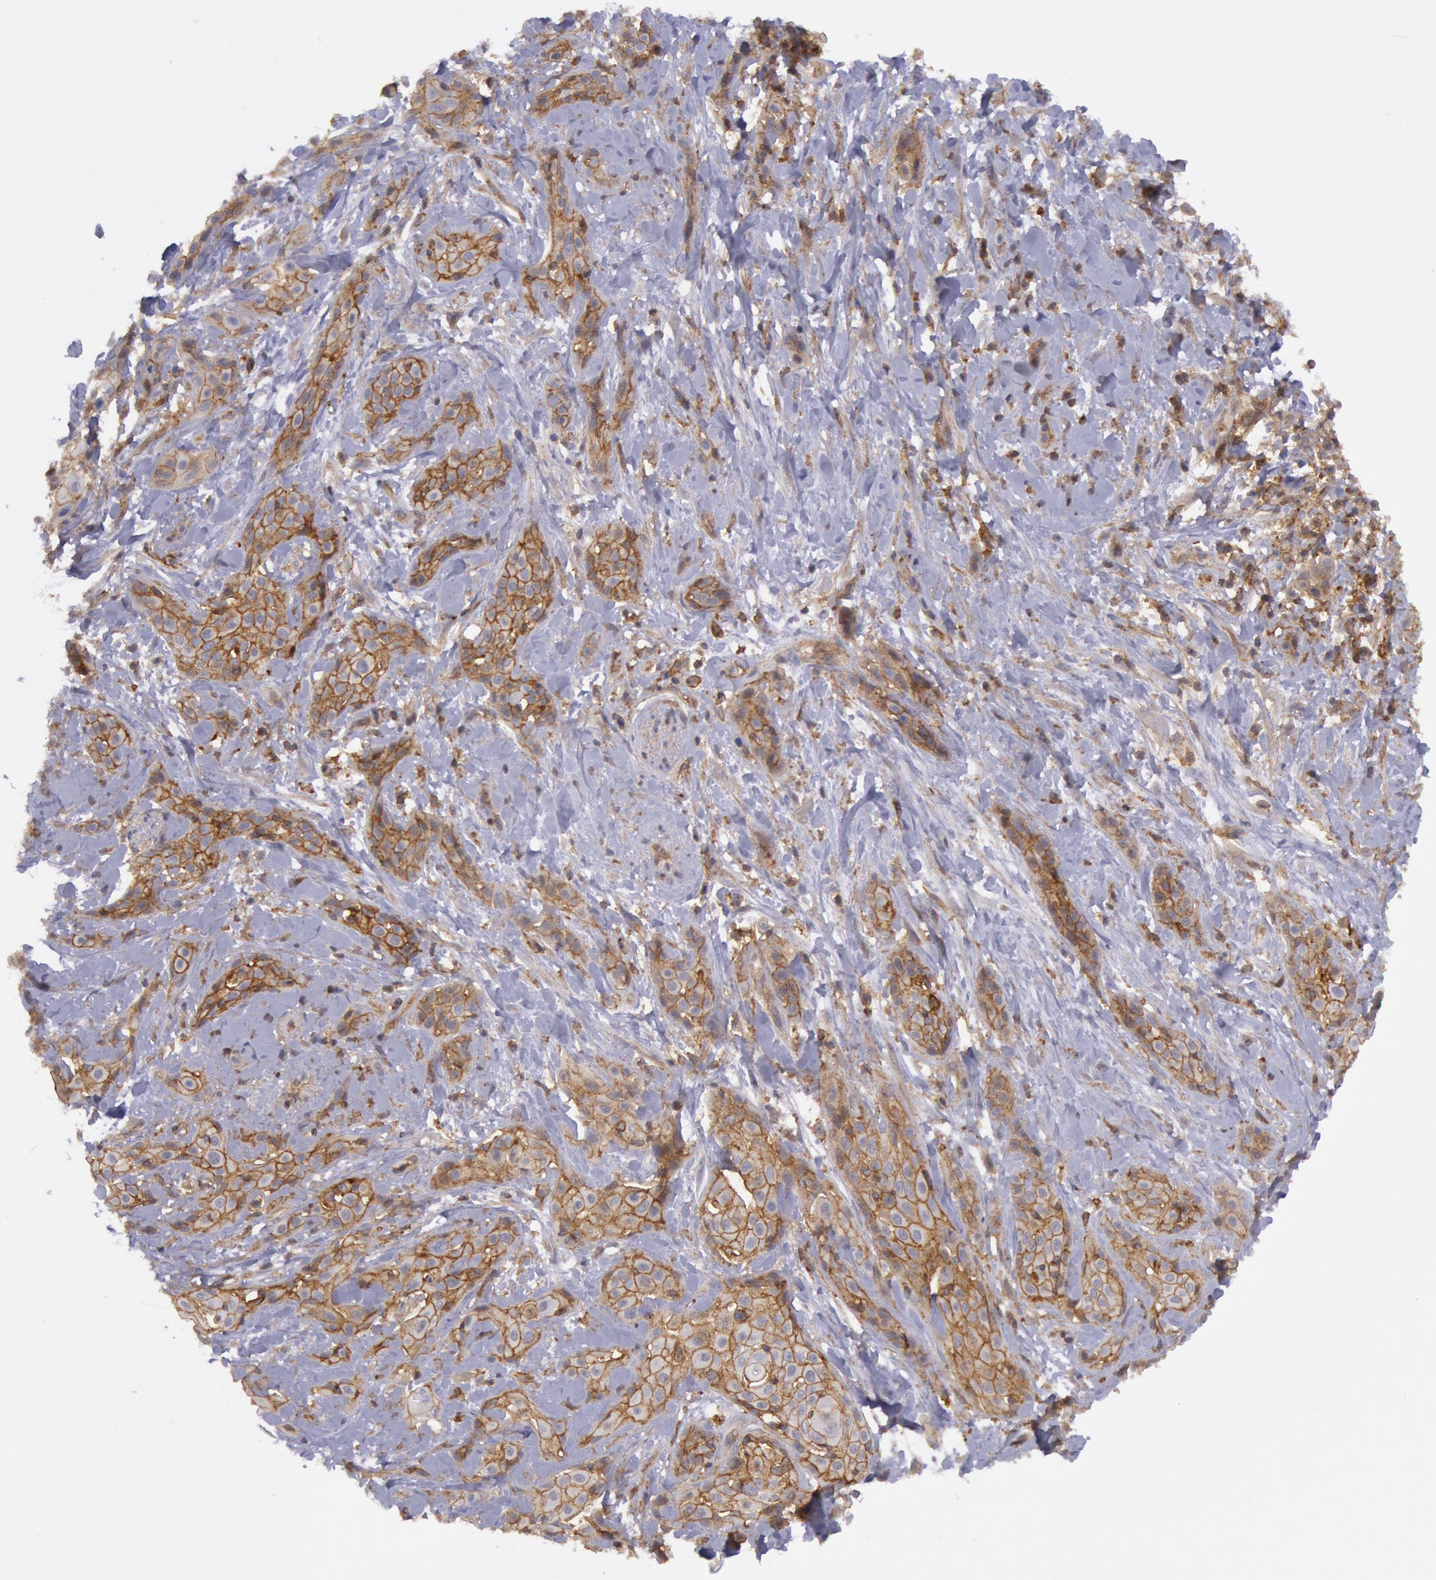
{"staining": {"intensity": "moderate", "quantity": ">75%", "location": "cytoplasmic/membranous"}, "tissue": "skin cancer", "cell_type": "Tumor cells", "image_type": "cancer", "snomed": [{"axis": "morphology", "description": "Squamous cell carcinoma, NOS"}, {"axis": "topography", "description": "Skin"}, {"axis": "topography", "description": "Anal"}], "caption": "There is medium levels of moderate cytoplasmic/membranous positivity in tumor cells of skin cancer (squamous cell carcinoma), as demonstrated by immunohistochemical staining (brown color).", "gene": "STX4", "patient": {"sex": "male", "age": 64}}